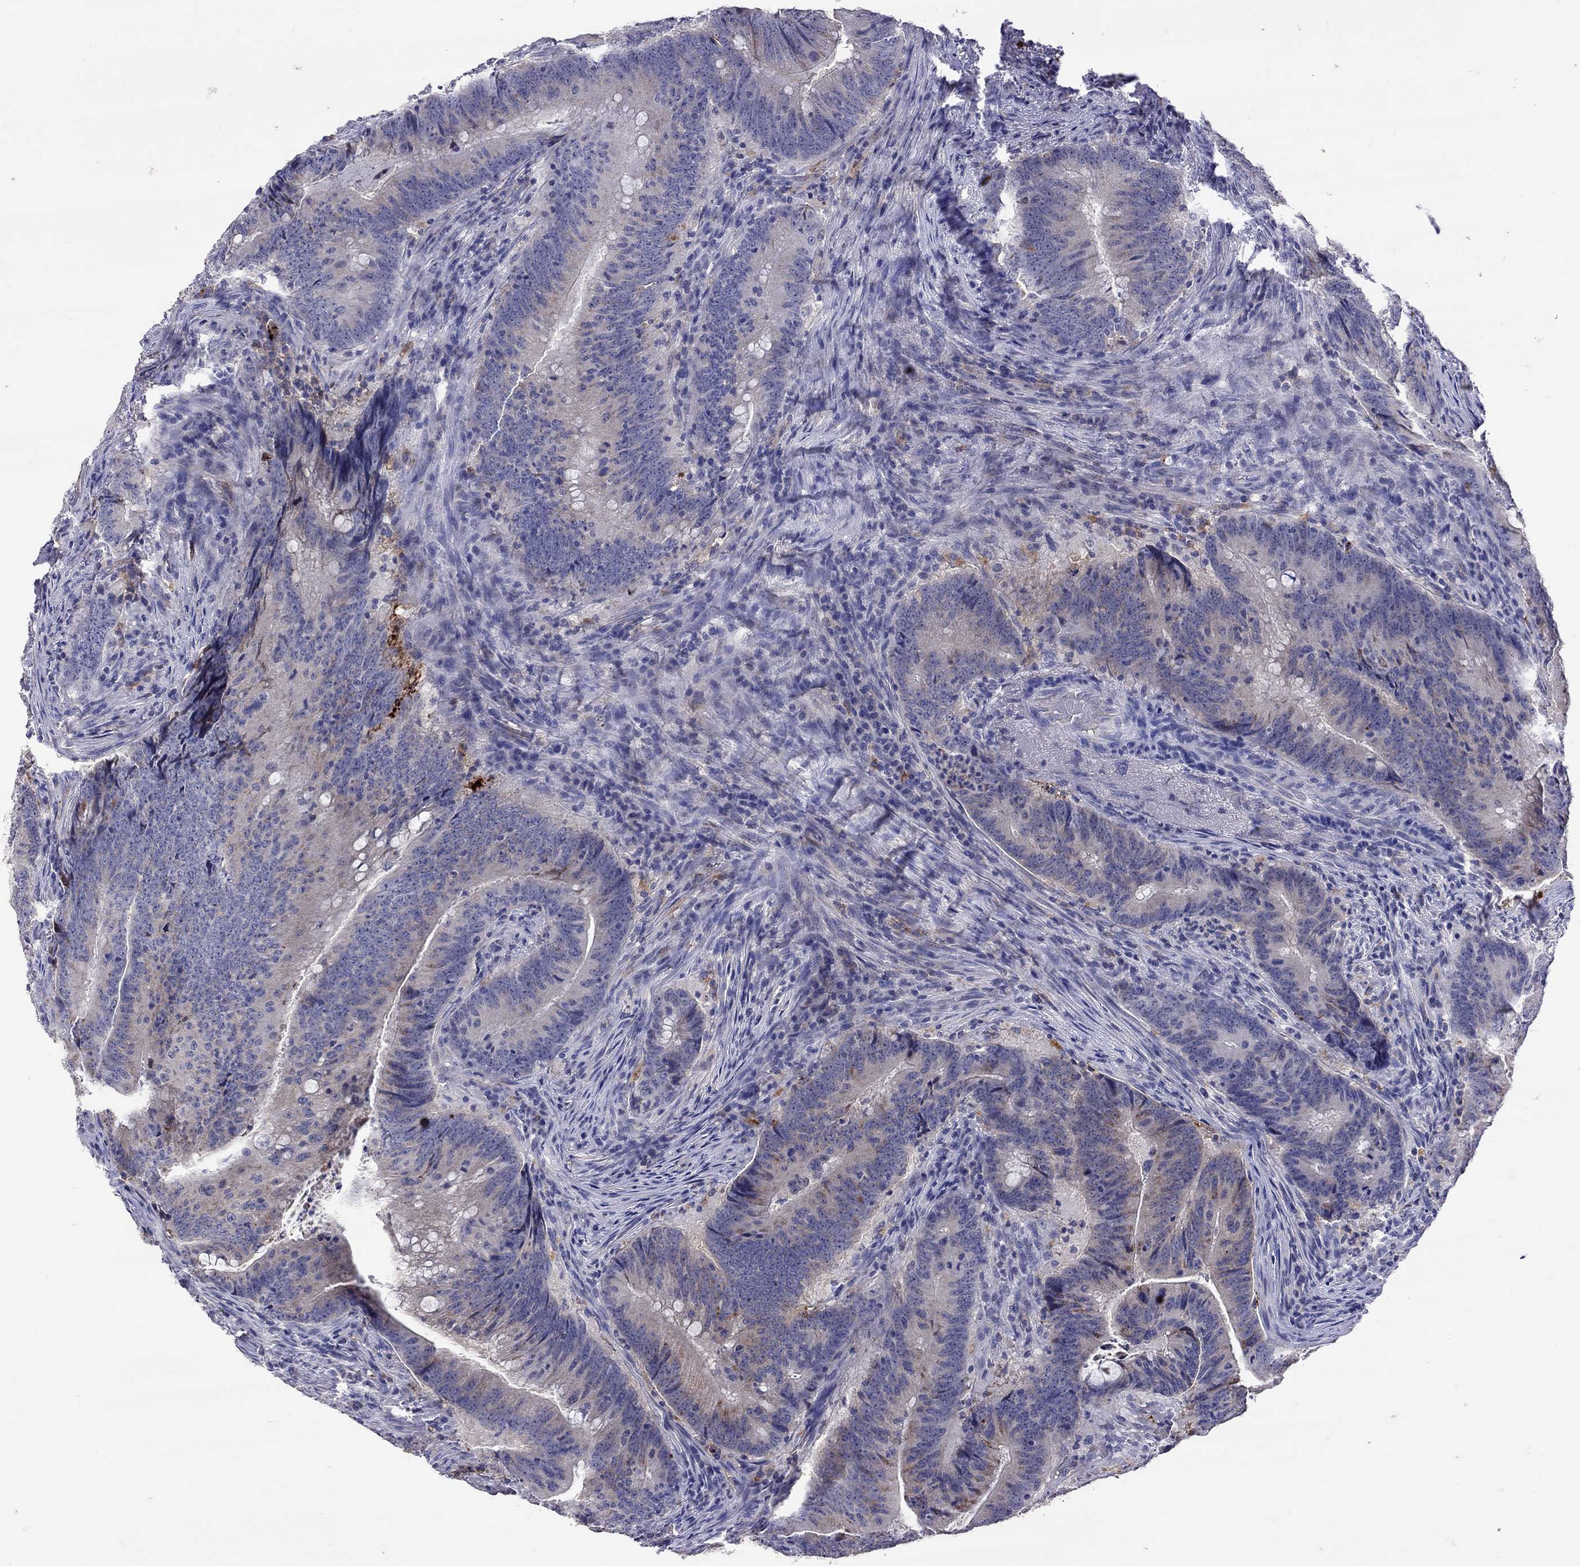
{"staining": {"intensity": "weak", "quantity": "<25%", "location": "cytoplasmic/membranous"}, "tissue": "colorectal cancer", "cell_type": "Tumor cells", "image_type": "cancer", "snomed": [{"axis": "morphology", "description": "Adenocarcinoma, NOS"}, {"axis": "topography", "description": "Colon"}], "caption": "Human colorectal adenocarcinoma stained for a protein using immunohistochemistry displays no positivity in tumor cells.", "gene": "SERPINA3", "patient": {"sex": "female", "age": 87}}